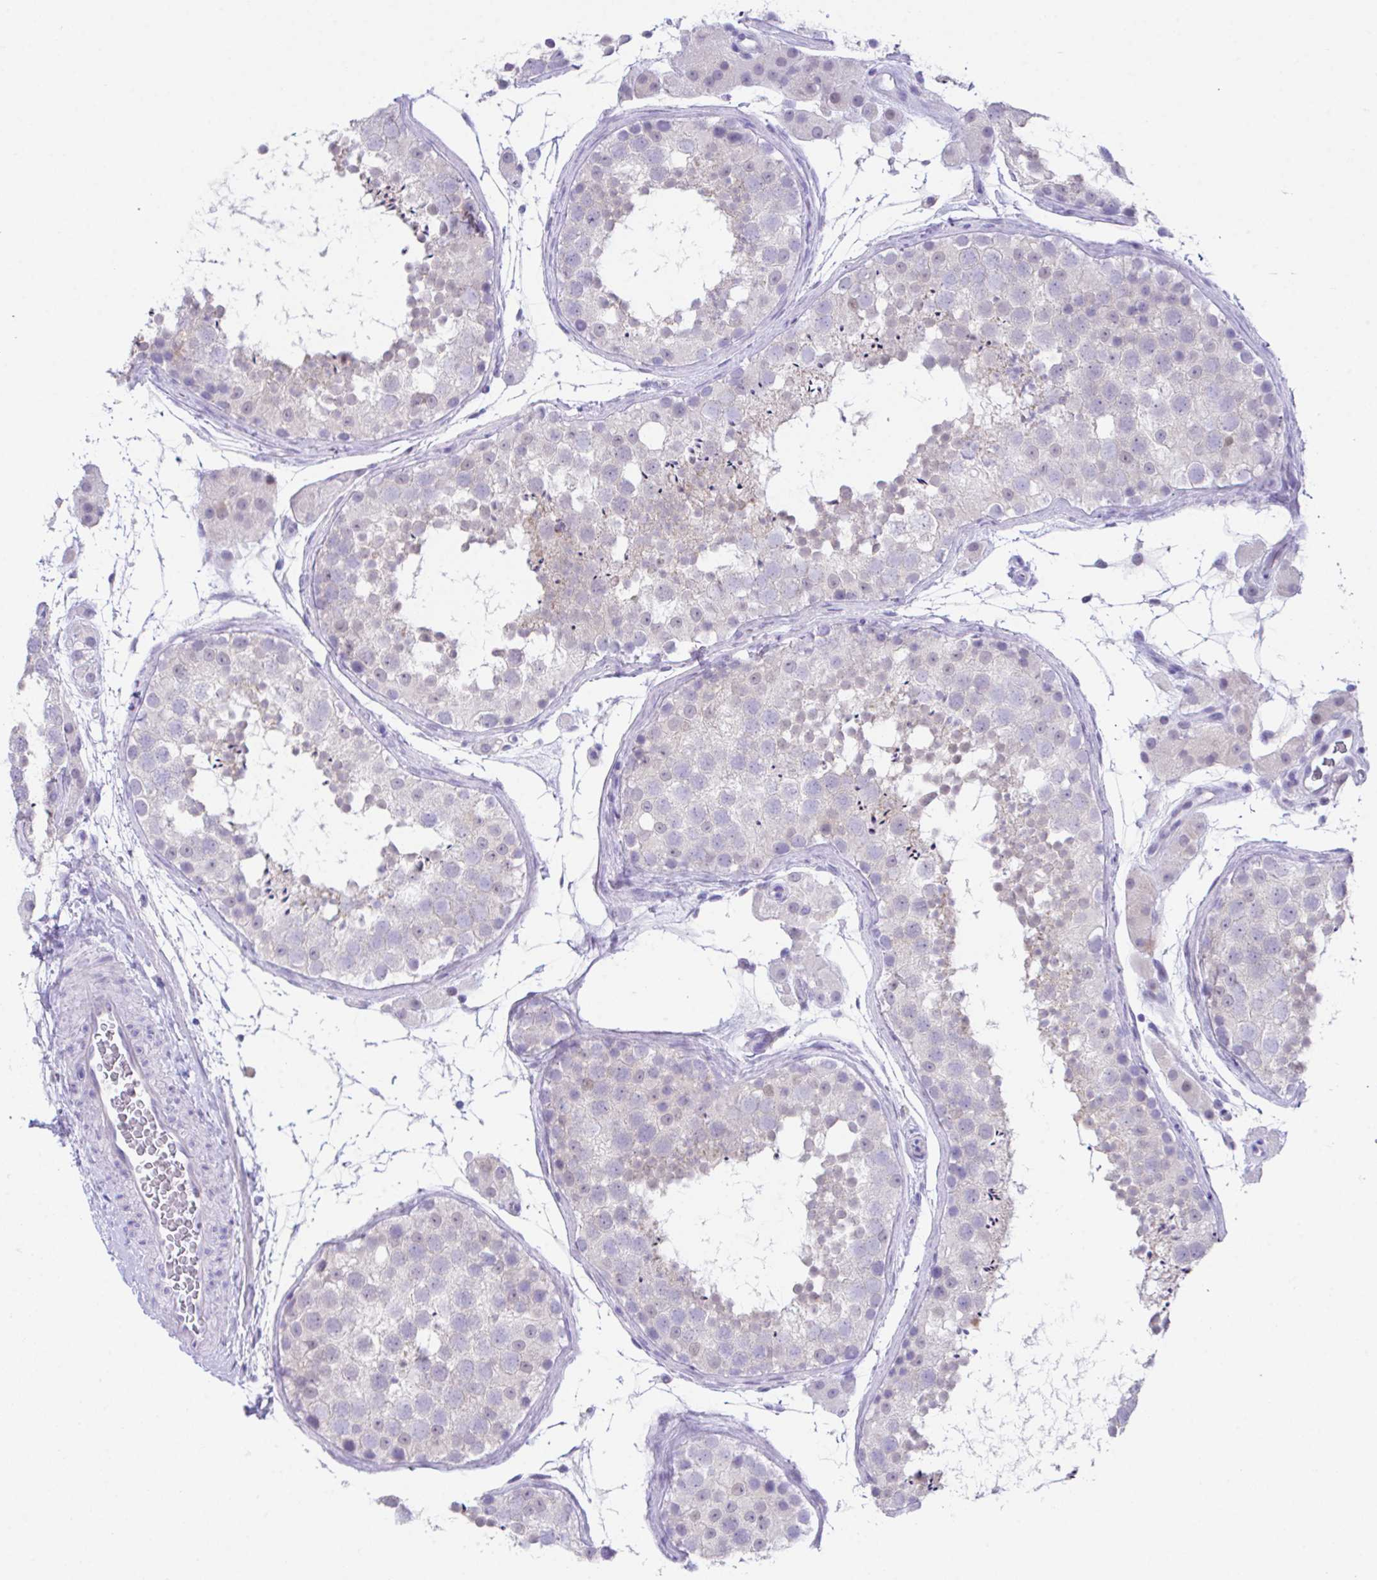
{"staining": {"intensity": "moderate", "quantity": "<25%", "location": "cytoplasmic/membranous"}, "tissue": "testis", "cell_type": "Cells in seminiferous ducts", "image_type": "normal", "snomed": [{"axis": "morphology", "description": "Normal tissue, NOS"}, {"axis": "topography", "description": "Testis"}], "caption": "Brown immunohistochemical staining in benign testis demonstrates moderate cytoplasmic/membranous positivity in approximately <25% of cells in seminiferous ducts. (DAB (3,3'-diaminobenzidine) IHC with brightfield microscopy, high magnification).", "gene": "HOXB4", "patient": {"sex": "male", "age": 41}}